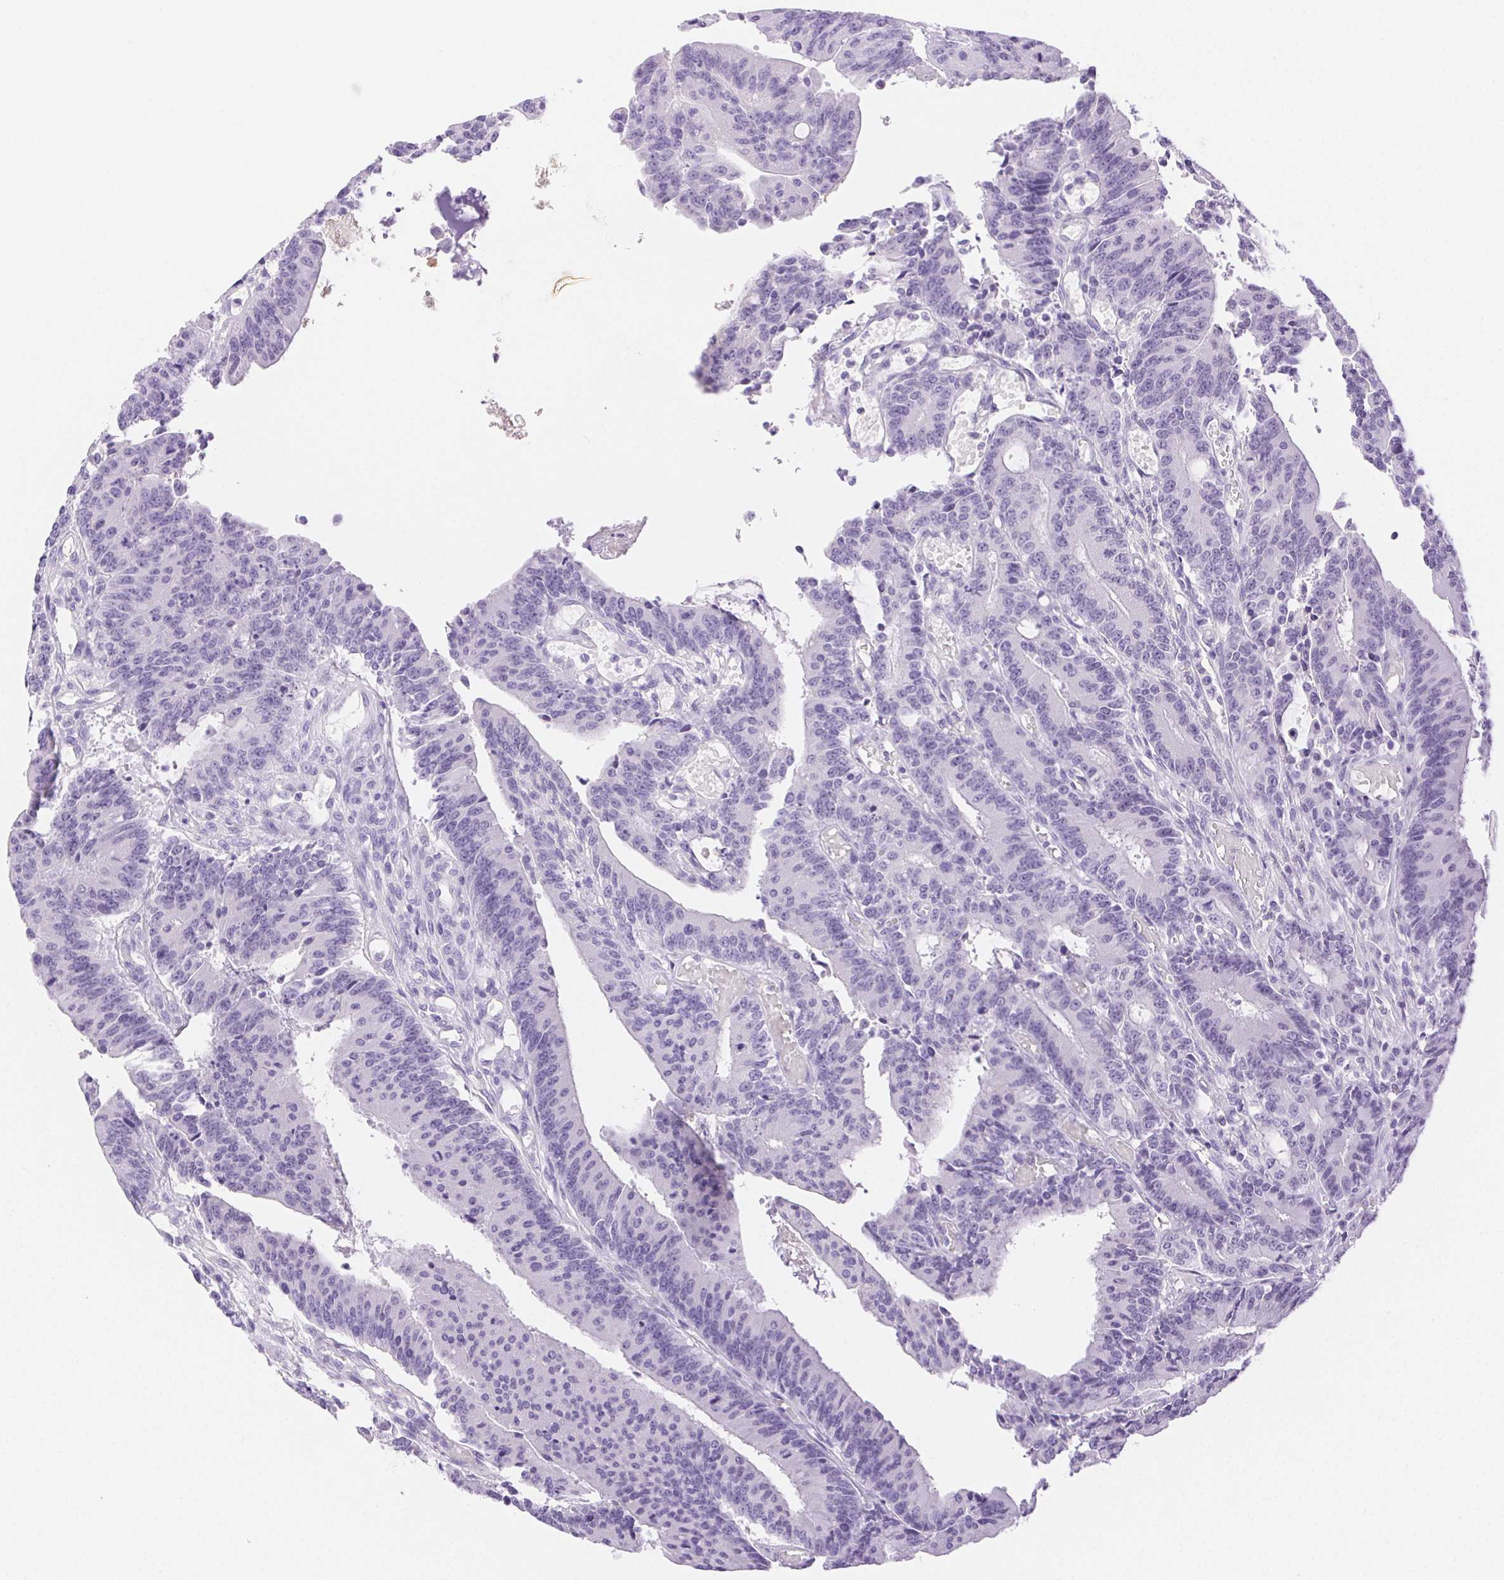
{"staining": {"intensity": "negative", "quantity": "none", "location": "none"}, "tissue": "colorectal cancer", "cell_type": "Tumor cells", "image_type": "cancer", "snomed": [{"axis": "morphology", "description": "Adenocarcinoma, NOS"}, {"axis": "topography", "description": "Colon"}], "caption": "Colorectal adenocarcinoma was stained to show a protein in brown. There is no significant expression in tumor cells.", "gene": "SPACA4", "patient": {"sex": "female", "age": 78}}